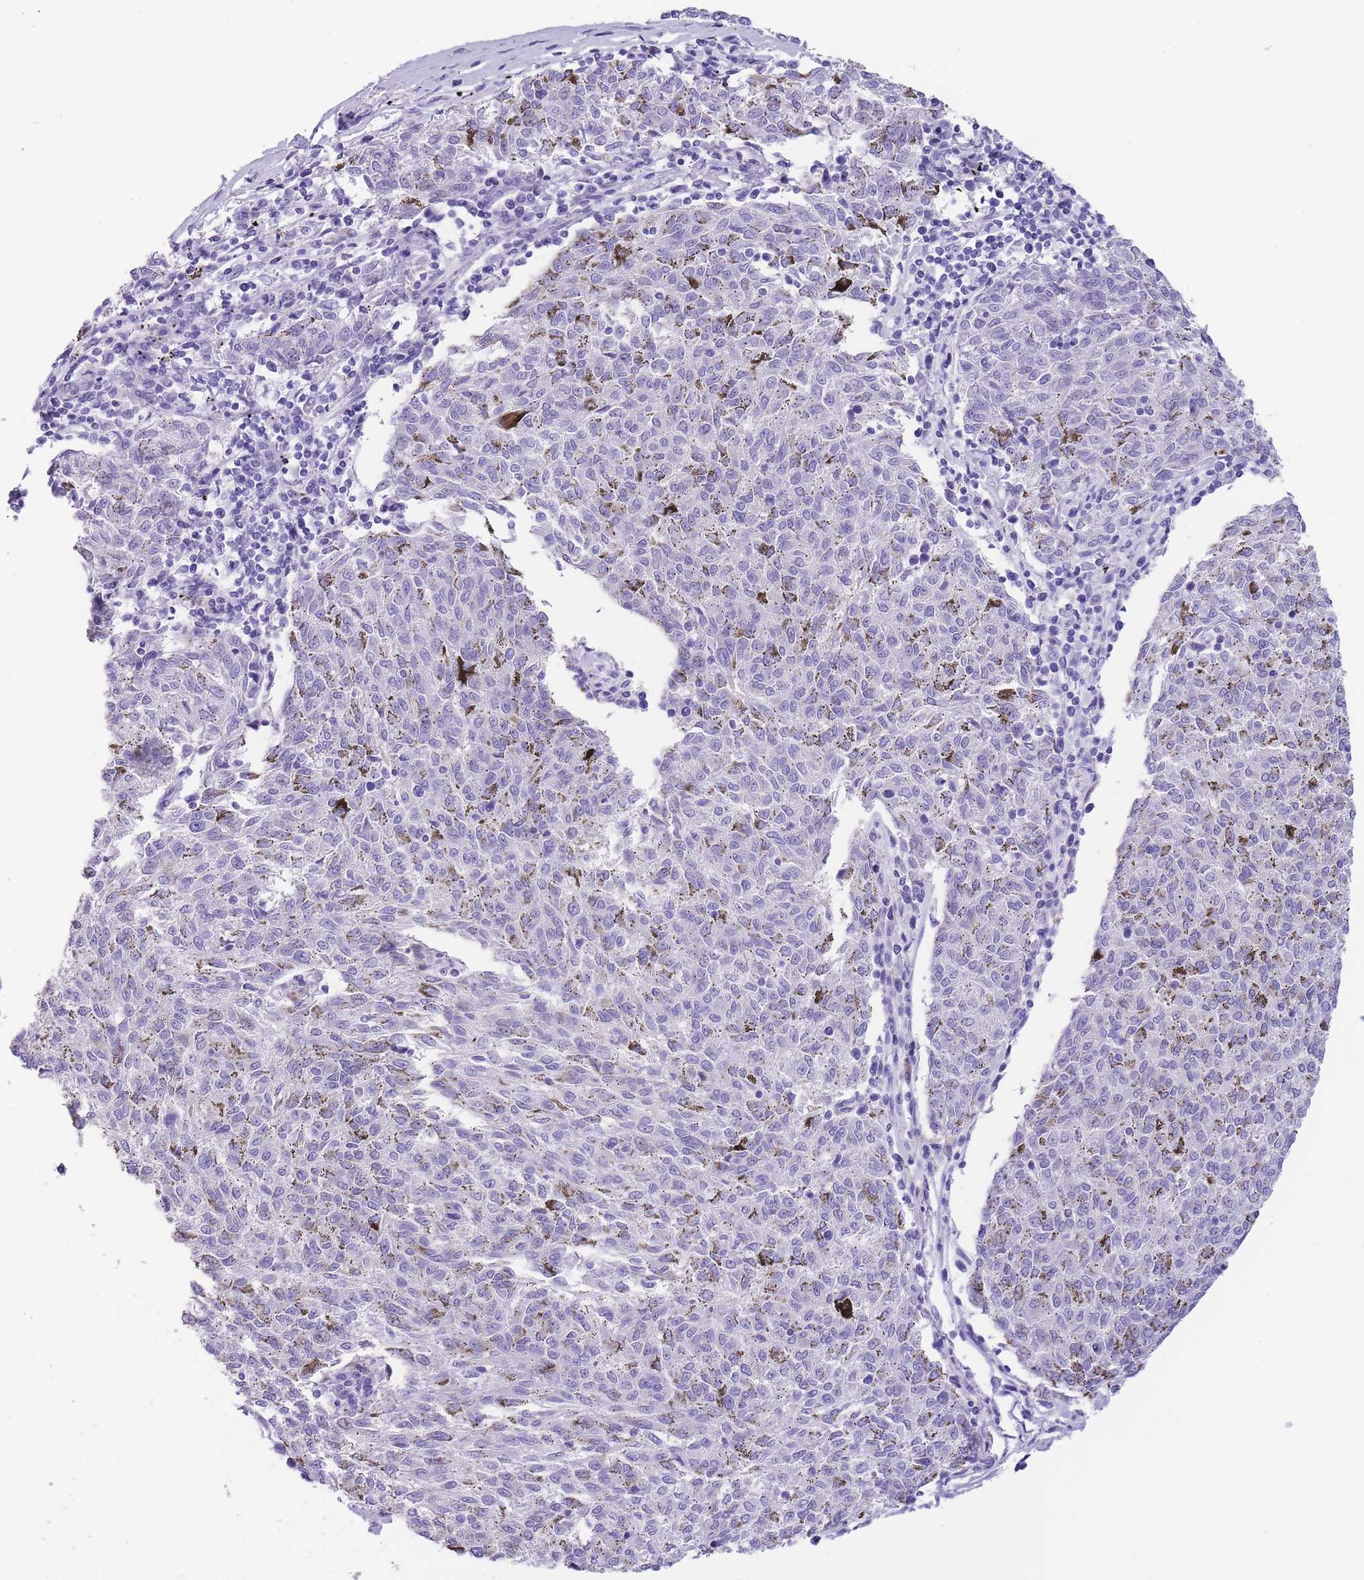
{"staining": {"intensity": "negative", "quantity": "none", "location": "none"}, "tissue": "melanoma", "cell_type": "Tumor cells", "image_type": "cancer", "snomed": [{"axis": "morphology", "description": "Malignant melanoma, NOS"}, {"axis": "topography", "description": "Skin"}], "caption": "Immunohistochemistry of melanoma displays no staining in tumor cells. The staining is performed using DAB (3,3'-diaminobenzidine) brown chromogen with nuclei counter-stained in using hematoxylin.", "gene": "RAI2", "patient": {"sex": "female", "age": 72}}